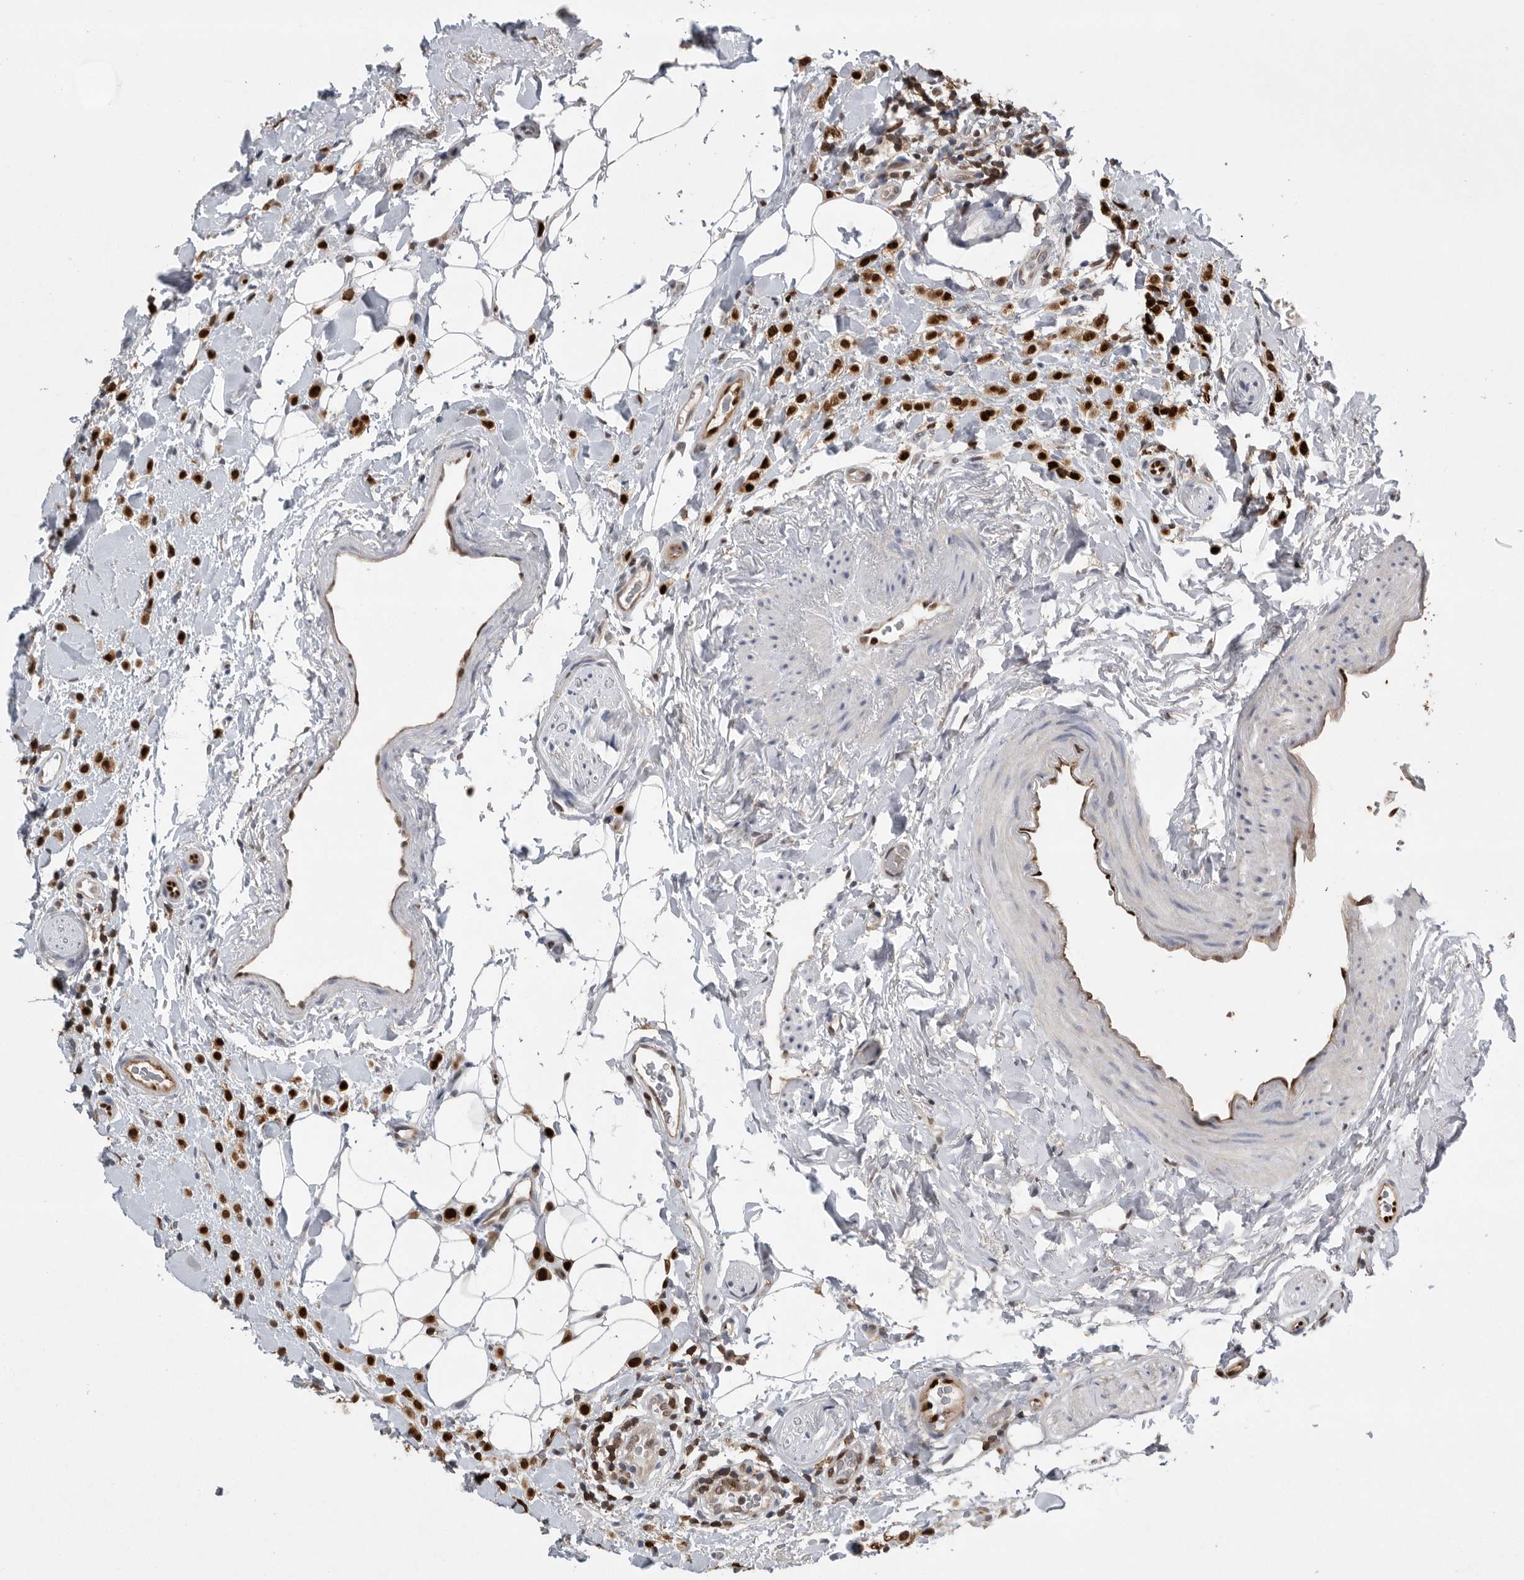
{"staining": {"intensity": "strong", "quantity": ">75%", "location": "nuclear"}, "tissue": "breast cancer", "cell_type": "Tumor cells", "image_type": "cancer", "snomed": [{"axis": "morphology", "description": "Normal tissue, NOS"}, {"axis": "morphology", "description": "Lobular carcinoma"}, {"axis": "topography", "description": "Breast"}], "caption": "Human lobular carcinoma (breast) stained with a protein marker shows strong staining in tumor cells.", "gene": "PDCD4", "patient": {"sex": "female", "age": 50}}